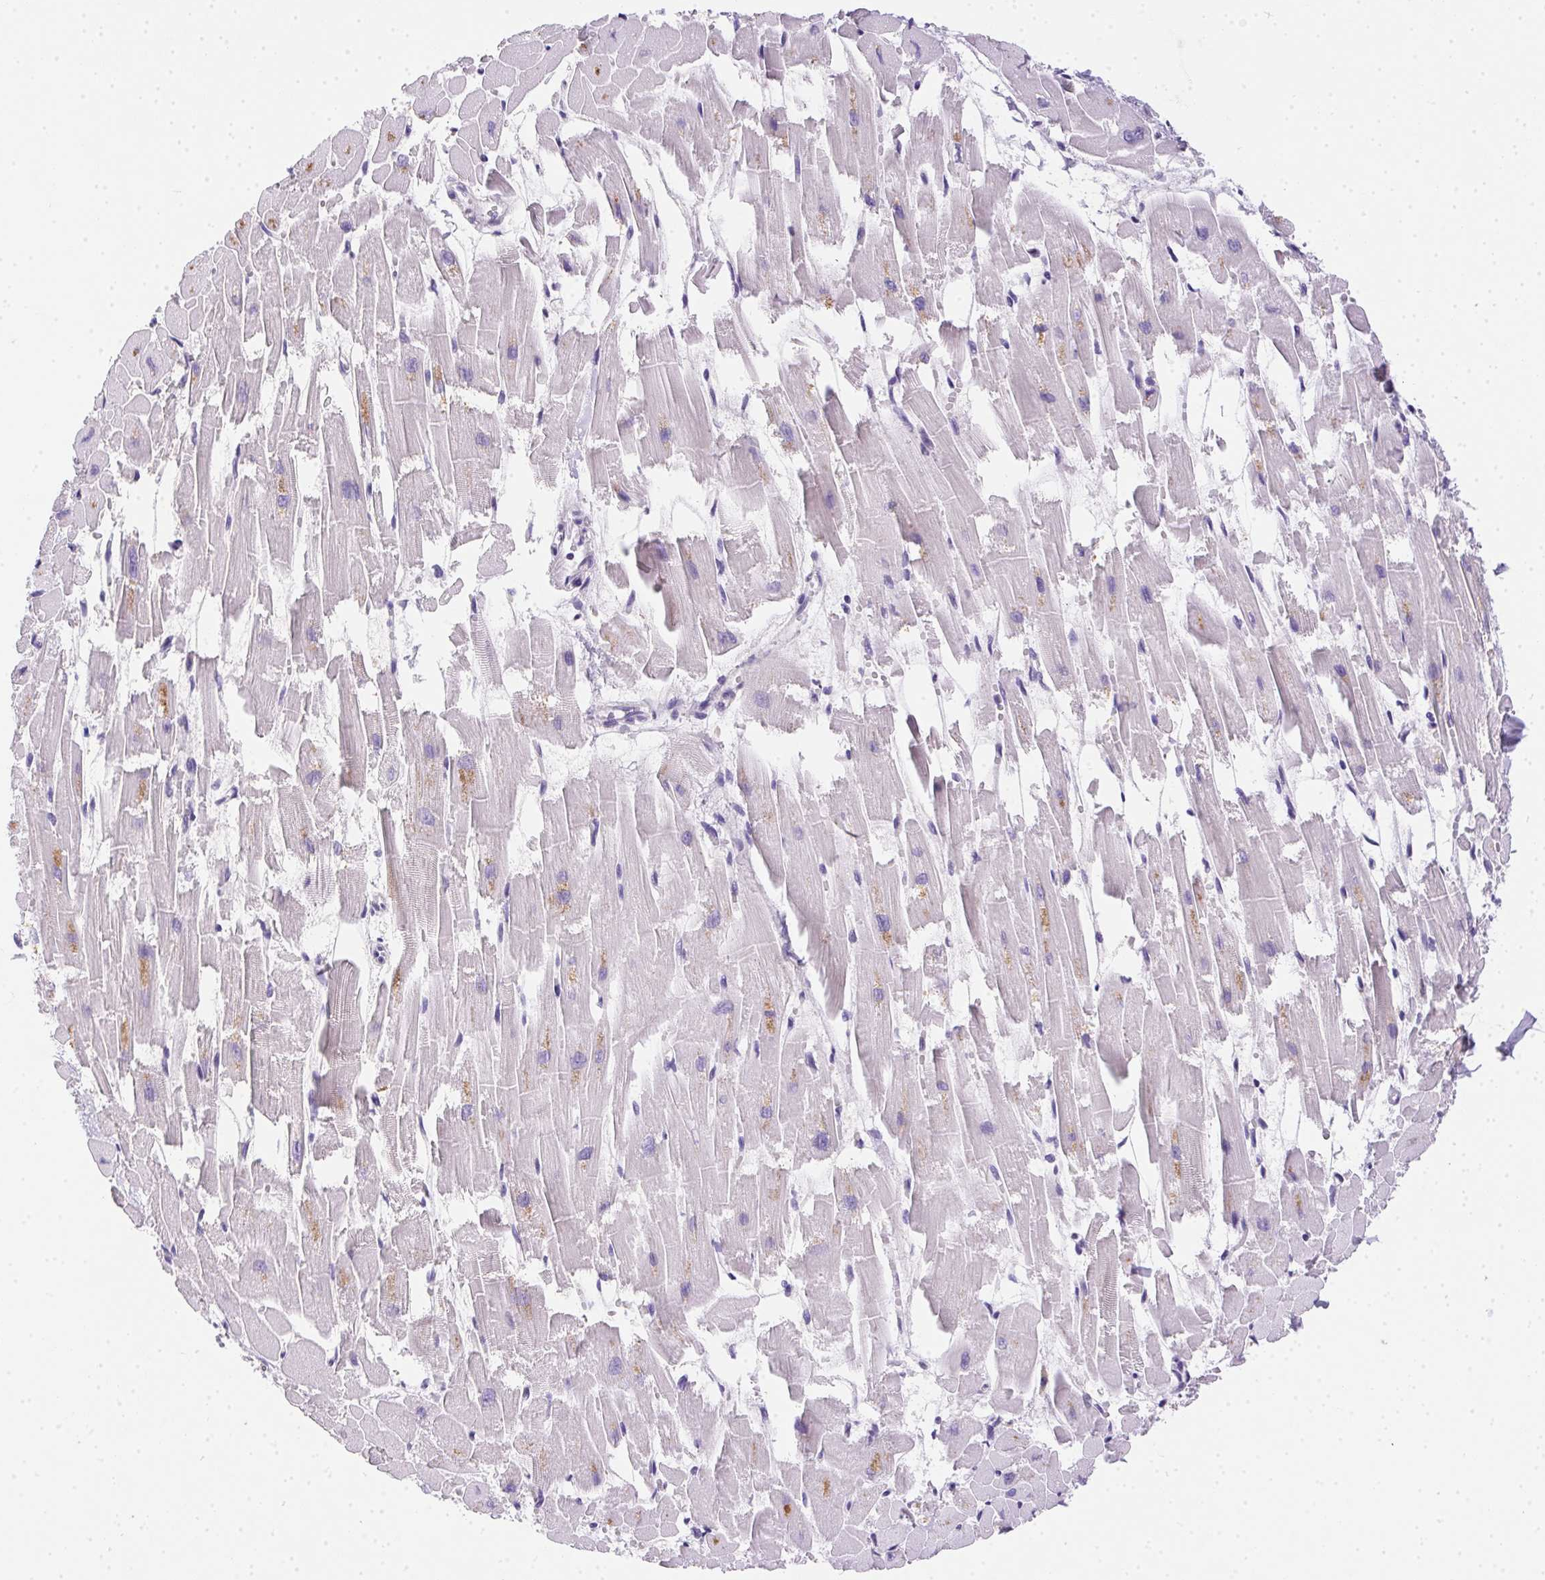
{"staining": {"intensity": "moderate", "quantity": "<25%", "location": "cytoplasmic/membranous"}, "tissue": "heart muscle", "cell_type": "Cardiomyocytes", "image_type": "normal", "snomed": [{"axis": "morphology", "description": "Normal tissue, NOS"}, {"axis": "topography", "description": "Heart"}], "caption": "Cardiomyocytes display moderate cytoplasmic/membranous positivity in about <25% of cells in normal heart muscle. (IHC, brightfield microscopy, high magnification).", "gene": "SSTR4", "patient": {"sex": "female", "age": 52}}